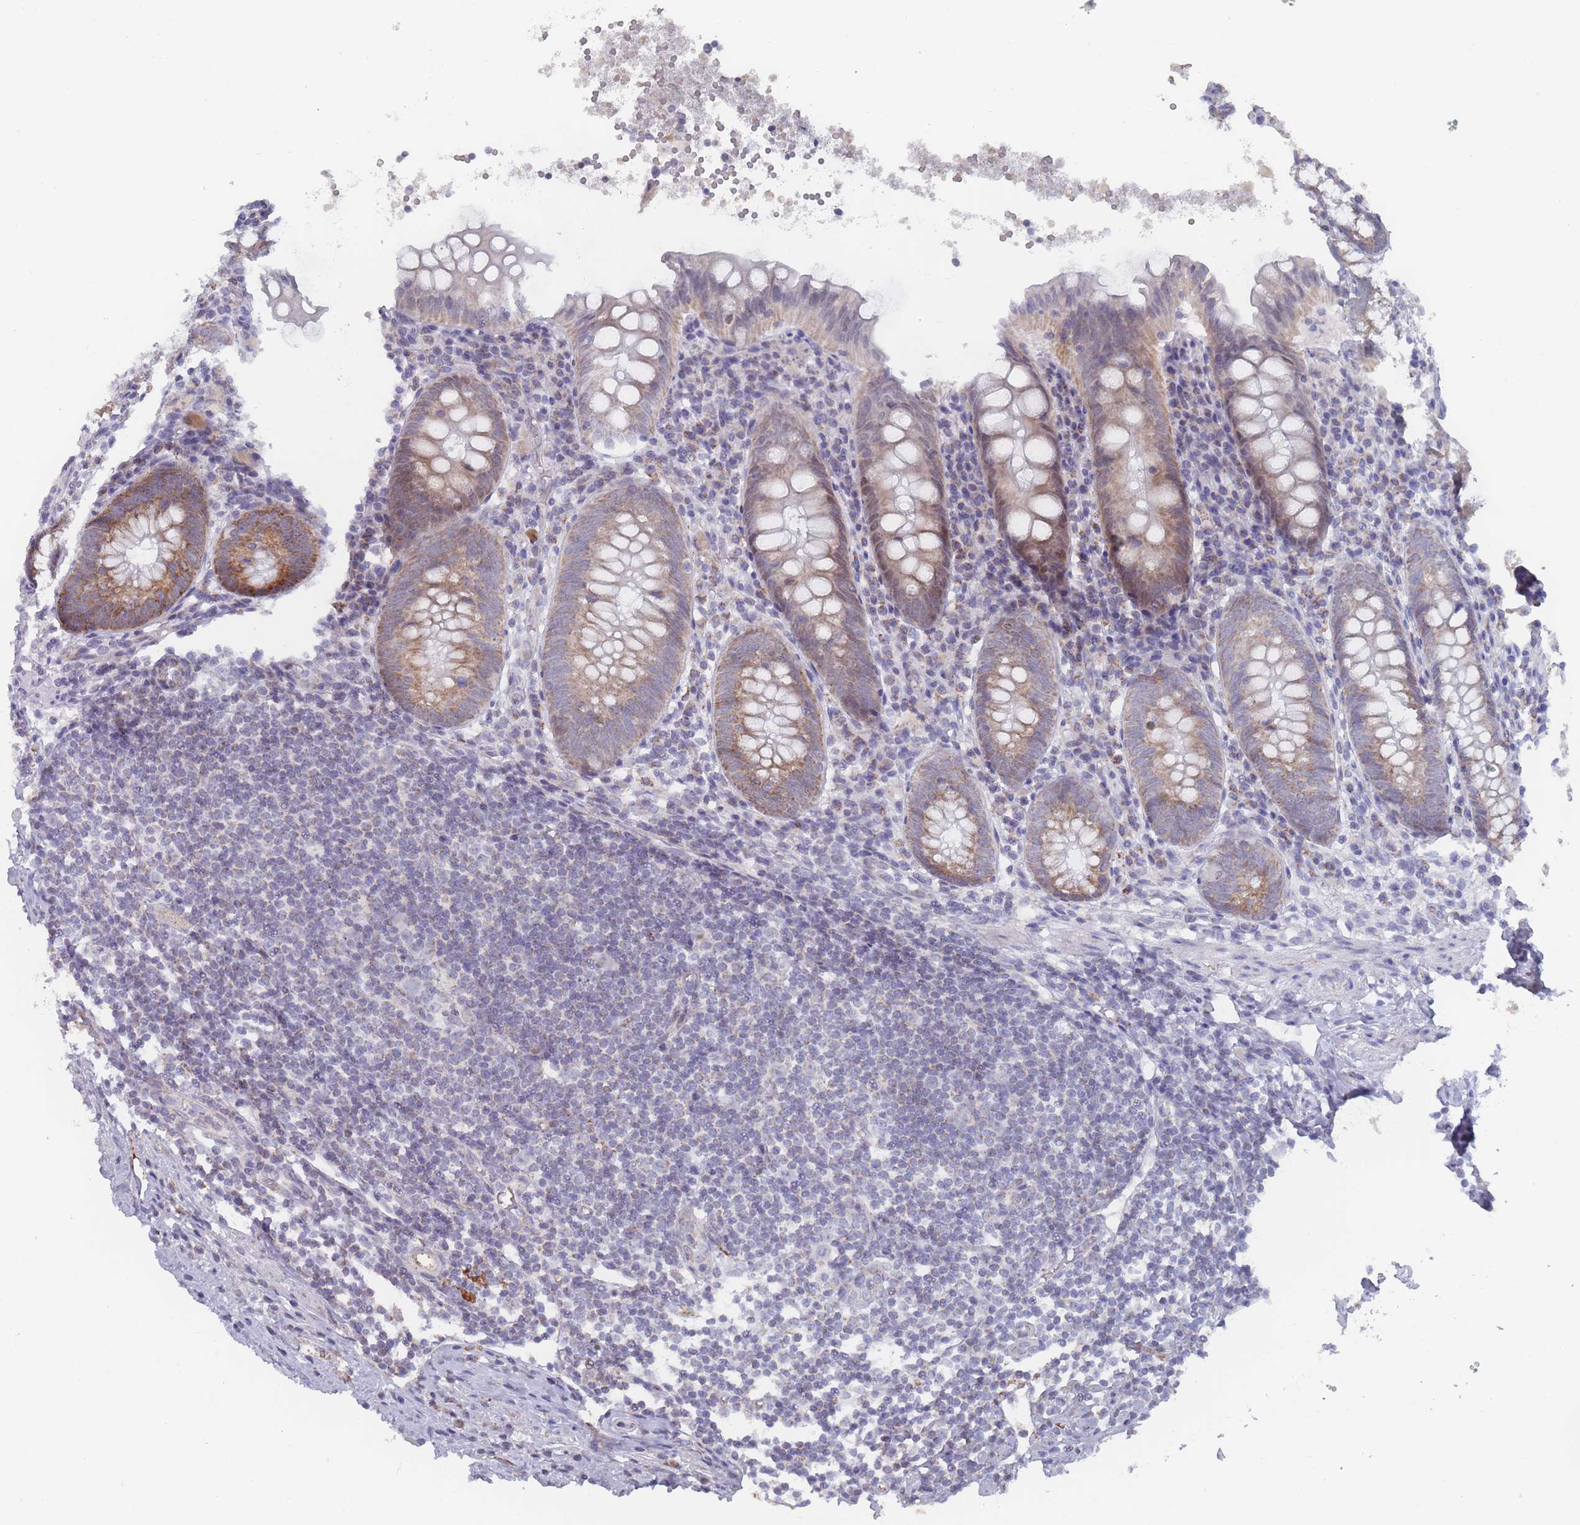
{"staining": {"intensity": "moderate", "quantity": "25%-75%", "location": "cytoplasmic/membranous,nuclear"}, "tissue": "appendix", "cell_type": "Glandular cells", "image_type": "normal", "snomed": [{"axis": "morphology", "description": "Normal tissue, NOS"}, {"axis": "topography", "description": "Appendix"}], "caption": "Immunohistochemistry (IHC) of unremarkable human appendix shows medium levels of moderate cytoplasmic/membranous,nuclear expression in about 25%-75% of glandular cells. The protein of interest is shown in brown color, while the nuclei are stained blue.", "gene": "TRARG1", "patient": {"sex": "female", "age": 54}}